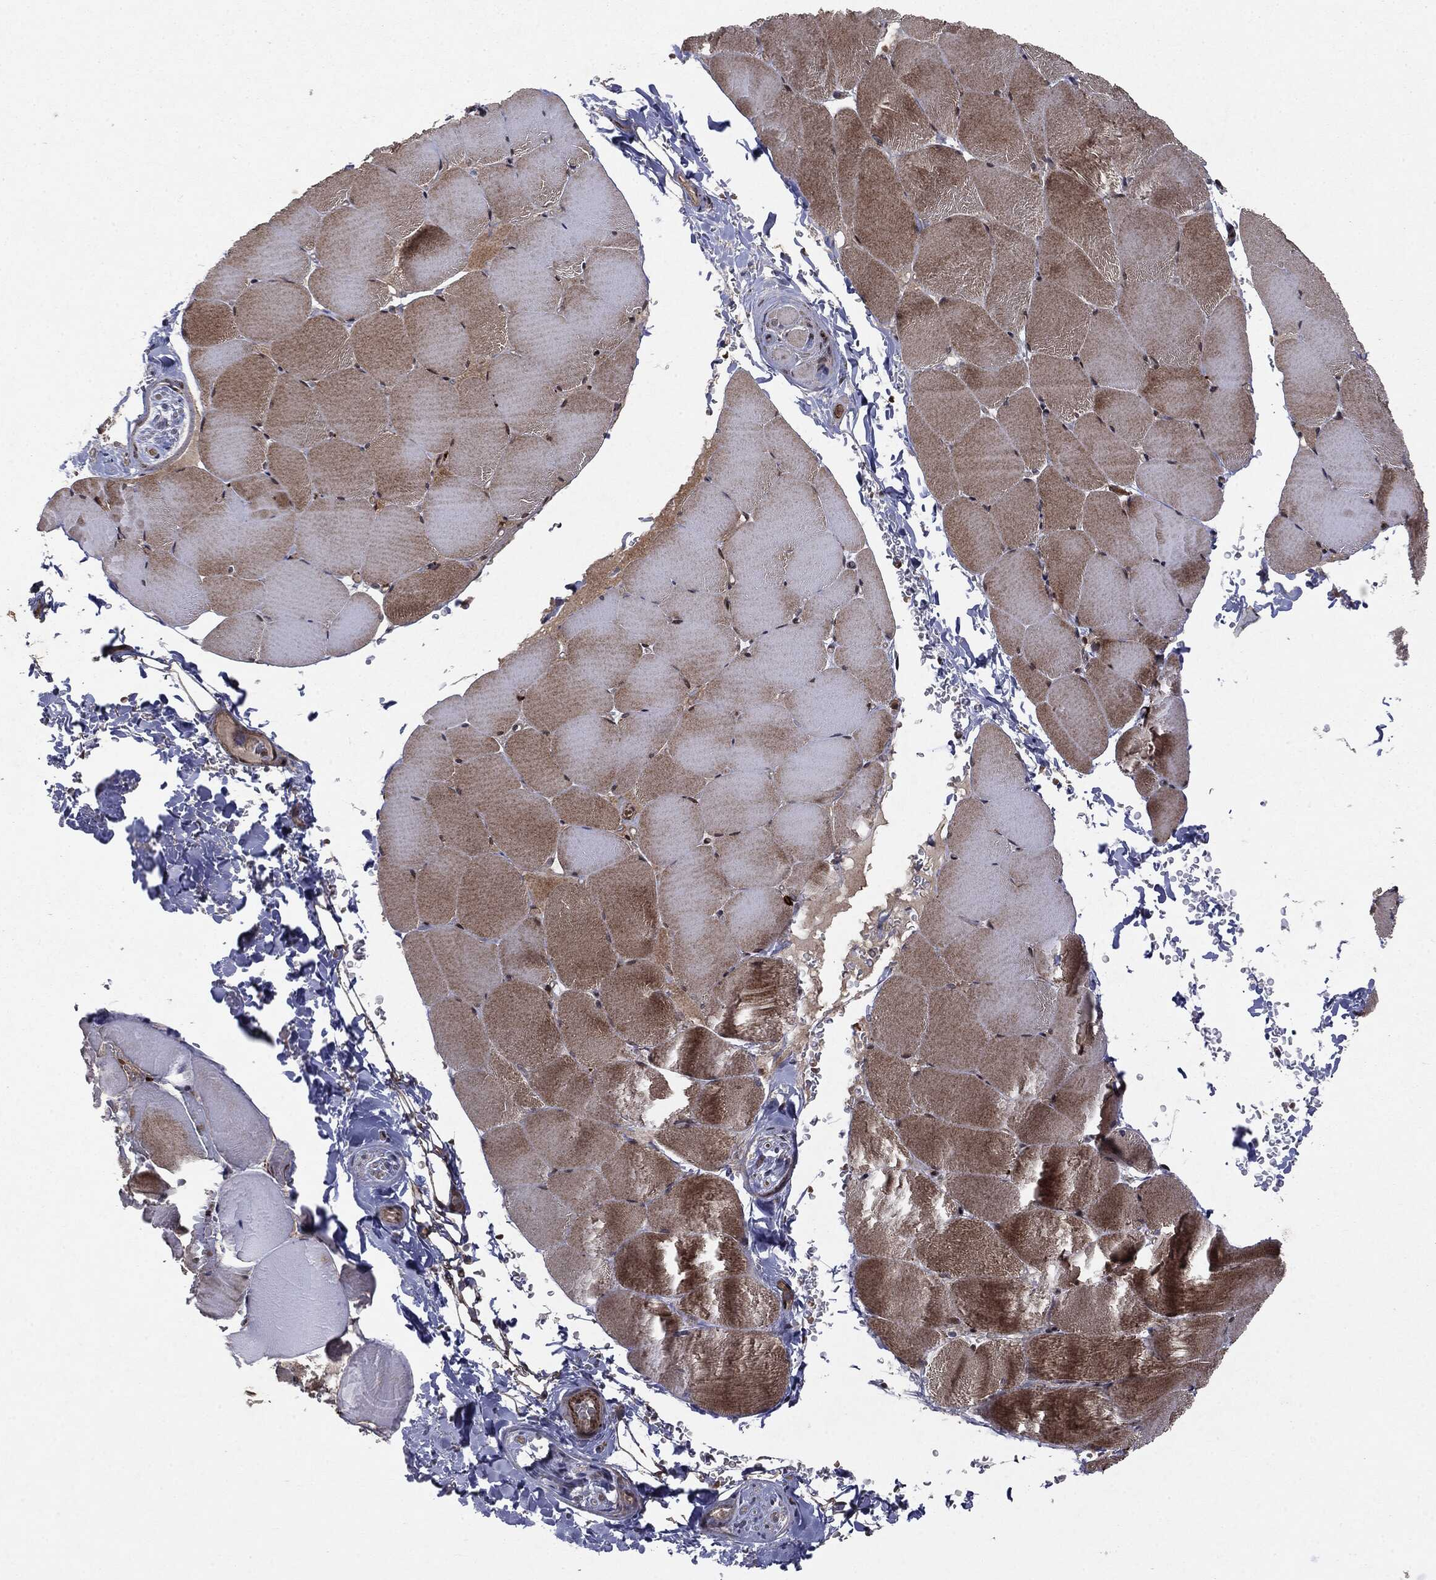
{"staining": {"intensity": "moderate", "quantity": "25%-75%", "location": "cytoplasmic/membranous"}, "tissue": "skeletal muscle", "cell_type": "Myocytes", "image_type": "normal", "snomed": [{"axis": "morphology", "description": "Normal tissue, NOS"}, {"axis": "topography", "description": "Skeletal muscle"}], "caption": "Protein staining by IHC displays moderate cytoplasmic/membranous staining in about 25%-75% of myocytes in normal skeletal muscle.", "gene": "OTUB1", "patient": {"sex": "female", "age": 37}}